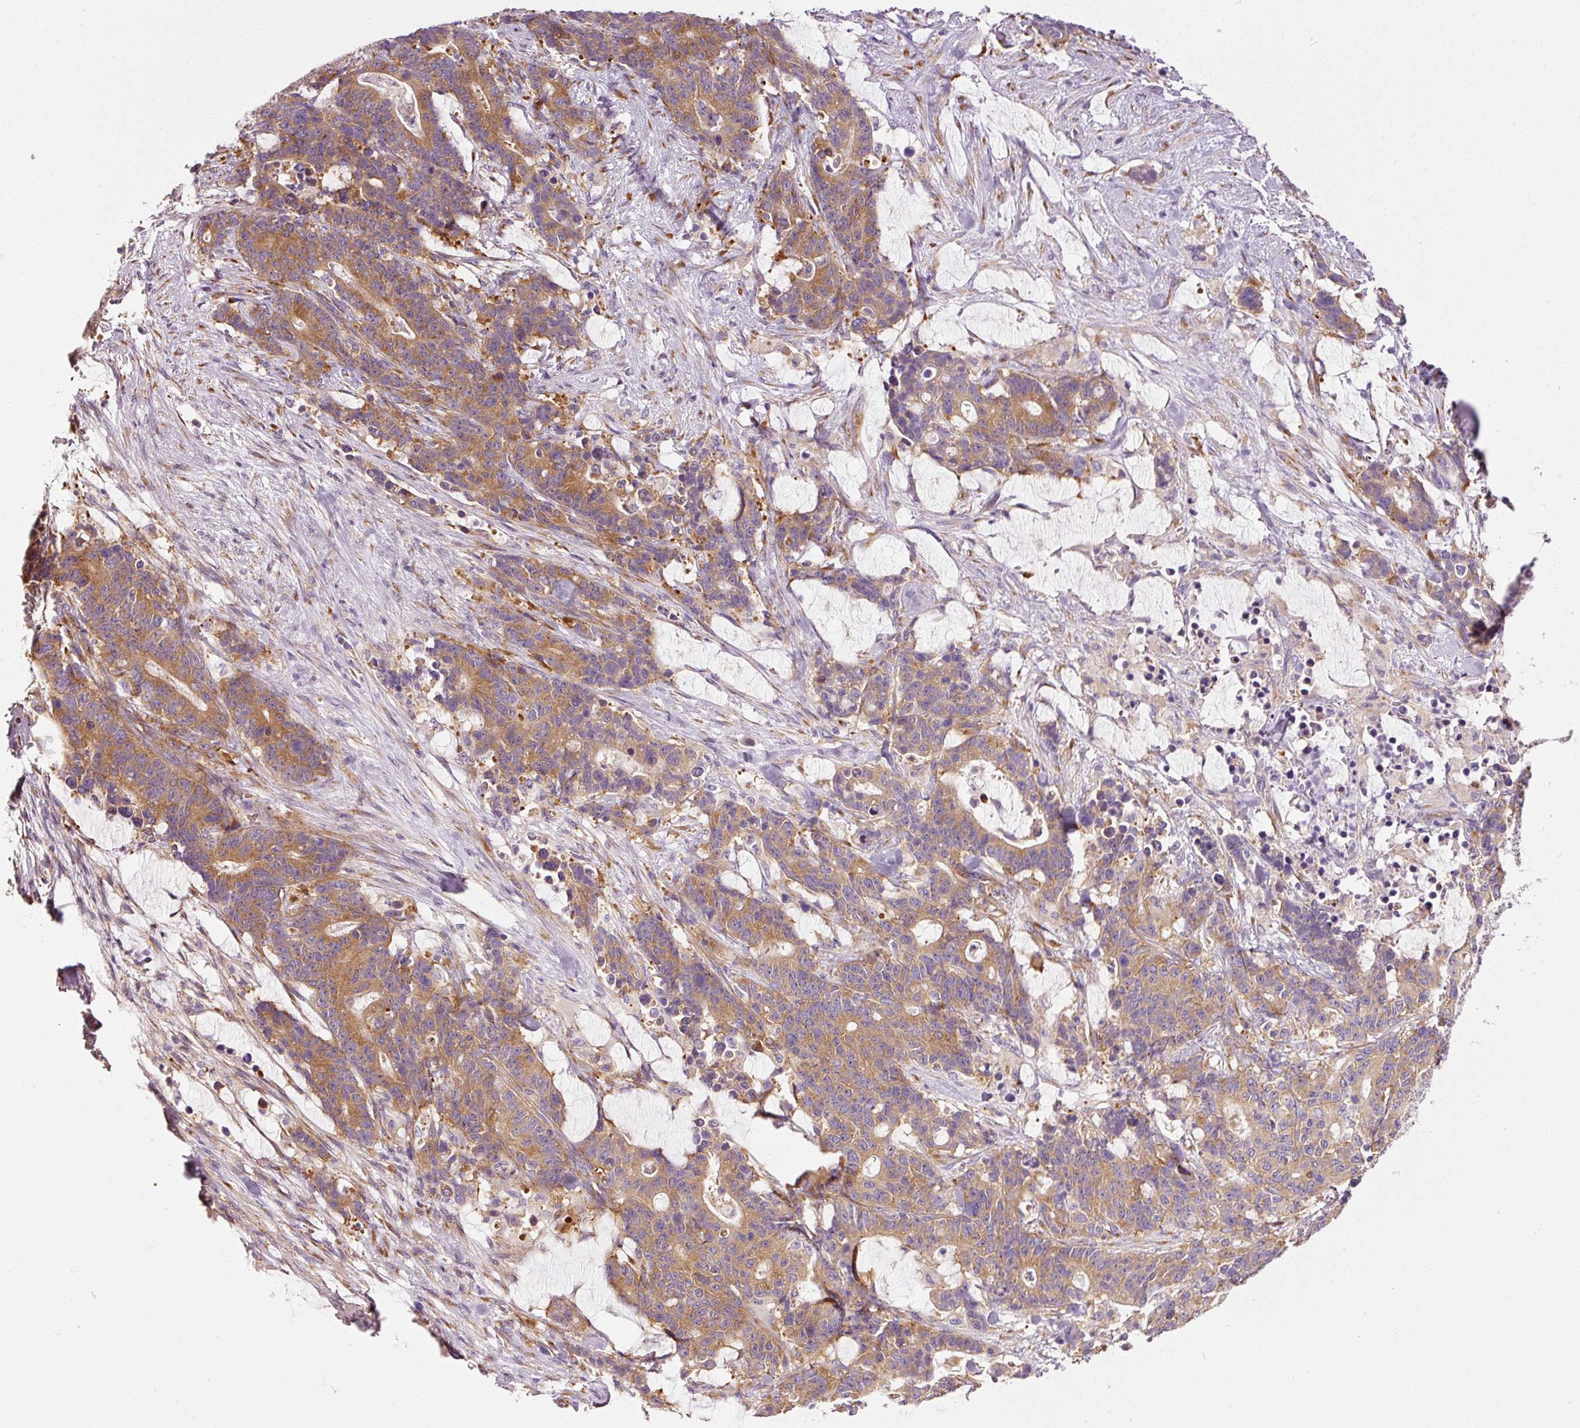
{"staining": {"intensity": "moderate", "quantity": ">75%", "location": "cytoplasmic/membranous"}, "tissue": "stomach cancer", "cell_type": "Tumor cells", "image_type": "cancer", "snomed": [{"axis": "morphology", "description": "Normal tissue, NOS"}, {"axis": "morphology", "description": "Adenocarcinoma, NOS"}, {"axis": "topography", "description": "Stomach"}], "caption": "Adenocarcinoma (stomach) stained for a protein exhibits moderate cytoplasmic/membranous positivity in tumor cells.", "gene": "RPL10A", "patient": {"sex": "female", "age": 64}}